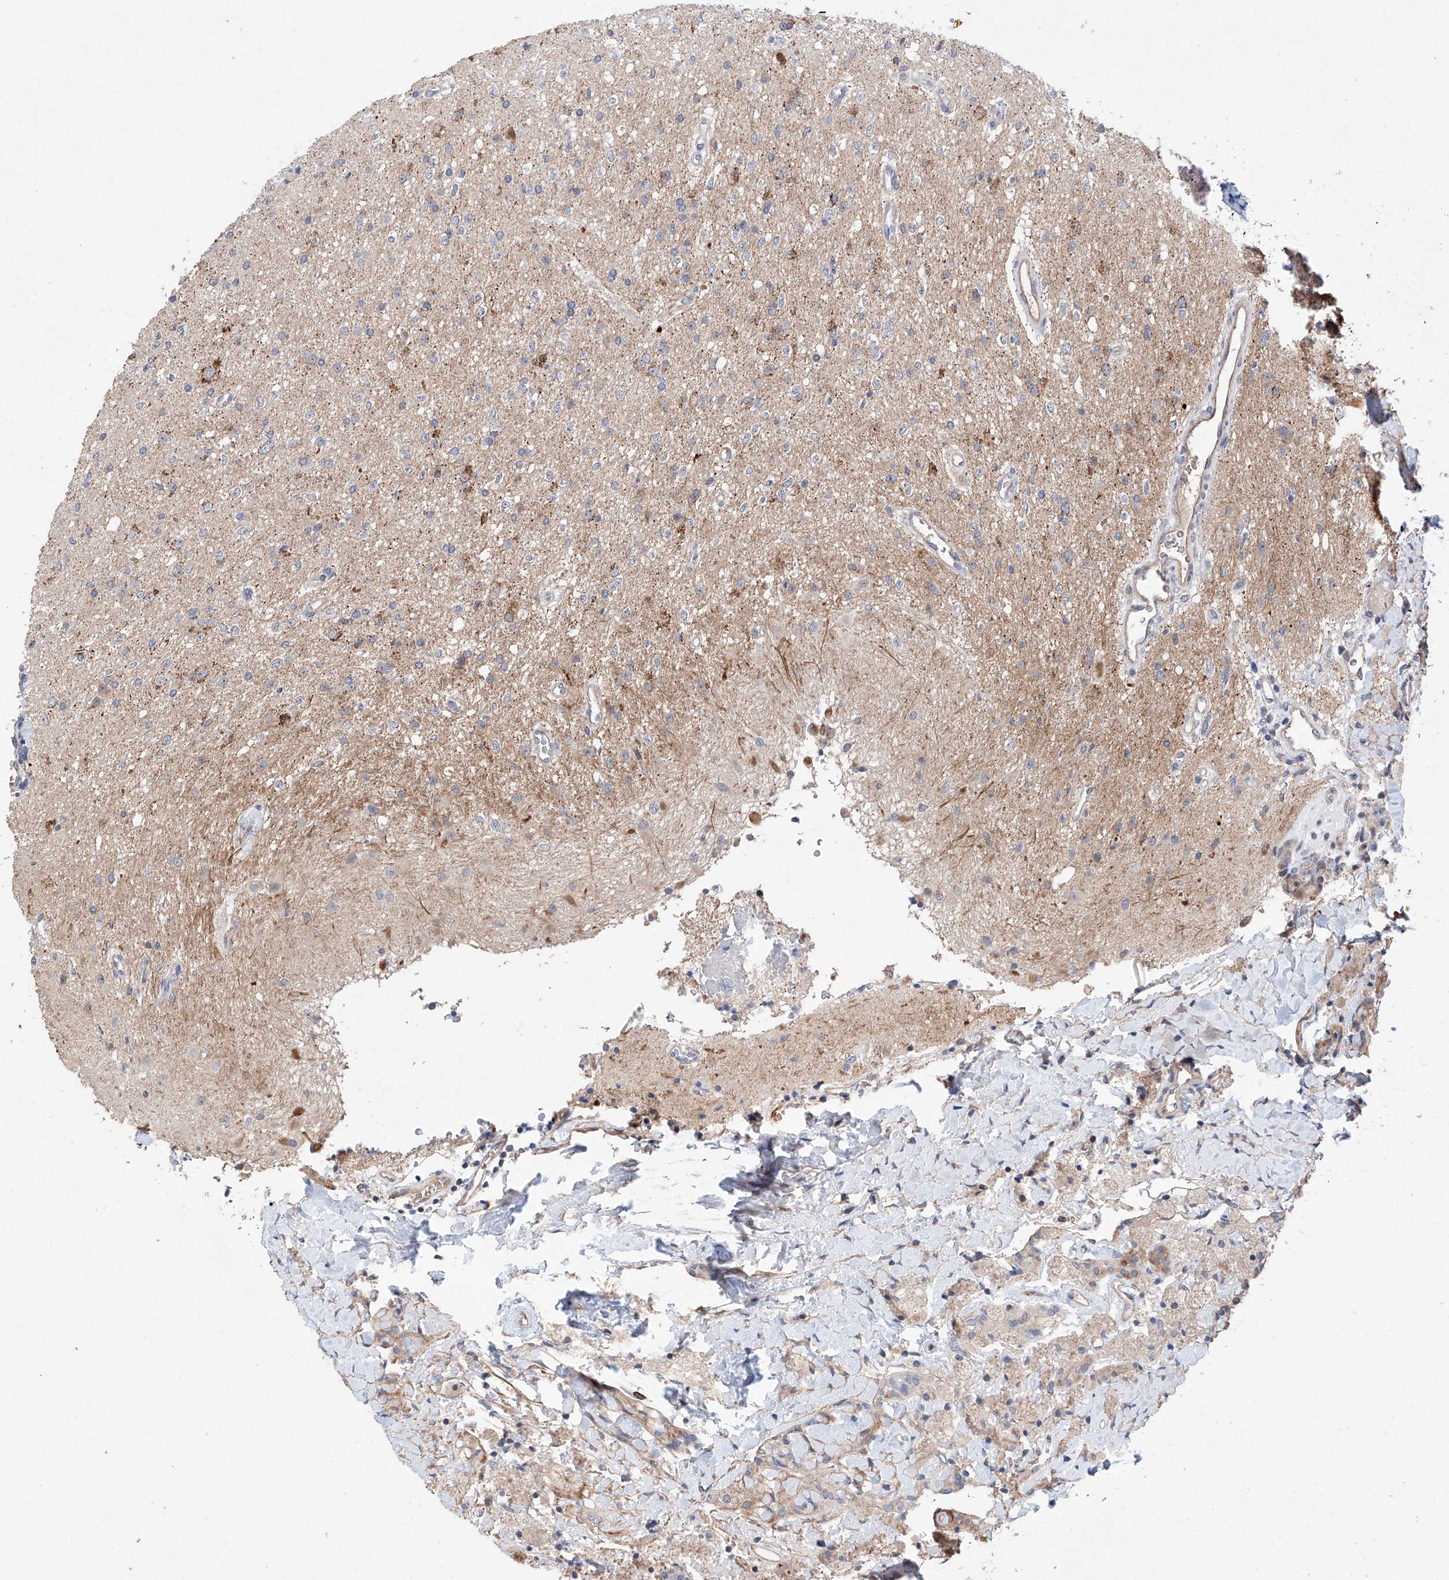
{"staining": {"intensity": "weak", "quantity": "<25%", "location": "cytoplasmic/membranous"}, "tissue": "glioma", "cell_type": "Tumor cells", "image_type": "cancer", "snomed": [{"axis": "morphology", "description": "Glioma, malignant, High grade"}, {"axis": "topography", "description": "Brain"}], "caption": "Glioma was stained to show a protein in brown. There is no significant expression in tumor cells. (Brightfield microscopy of DAB IHC at high magnification).", "gene": "AFG1L", "patient": {"sex": "male", "age": 34}}